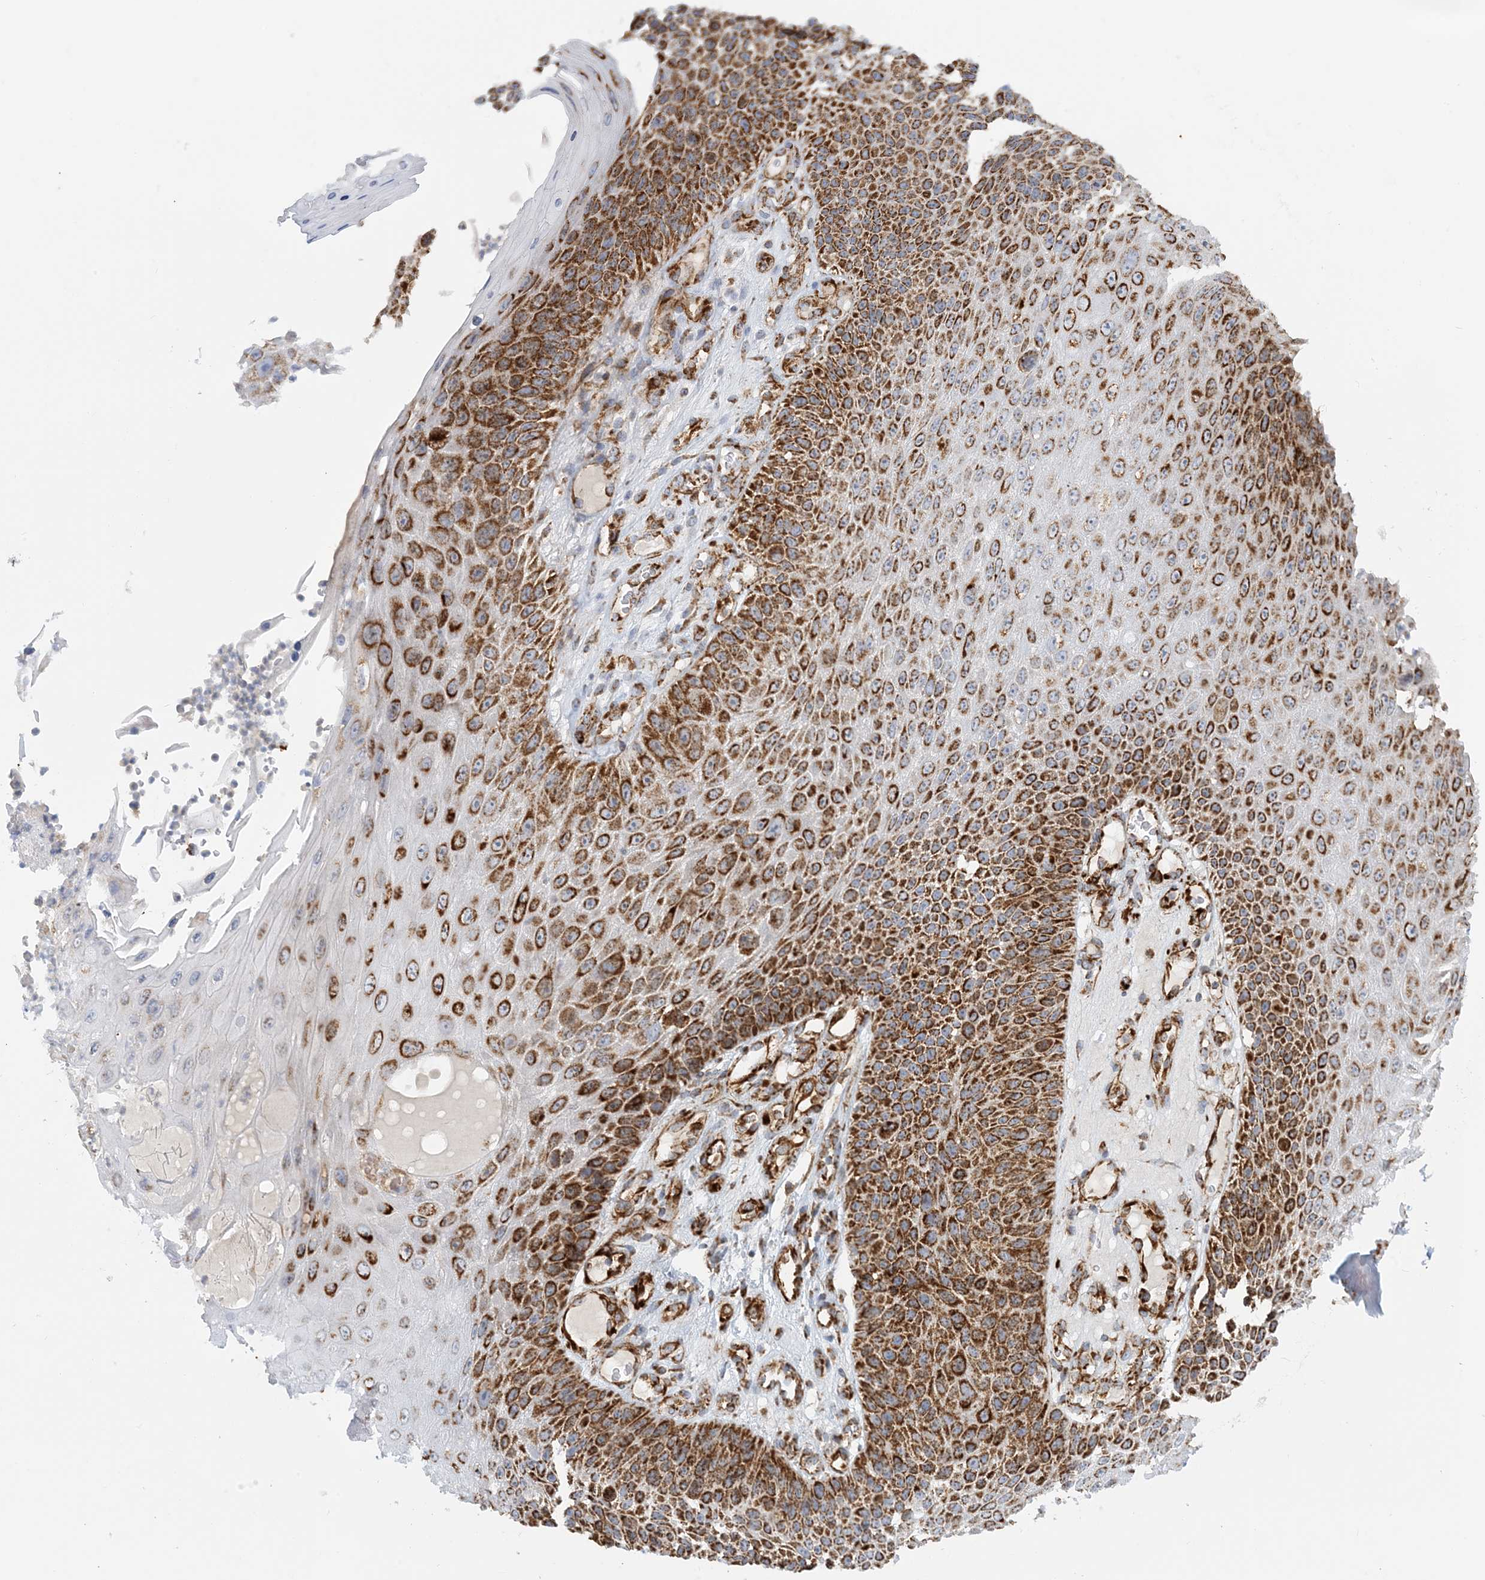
{"staining": {"intensity": "strong", "quantity": ">75%", "location": "cytoplasmic/membranous"}, "tissue": "skin cancer", "cell_type": "Tumor cells", "image_type": "cancer", "snomed": [{"axis": "morphology", "description": "Squamous cell carcinoma, NOS"}, {"axis": "topography", "description": "Skin"}], "caption": "A high amount of strong cytoplasmic/membranous expression is seen in approximately >75% of tumor cells in squamous cell carcinoma (skin) tissue.", "gene": "COA3", "patient": {"sex": "female", "age": 88}}